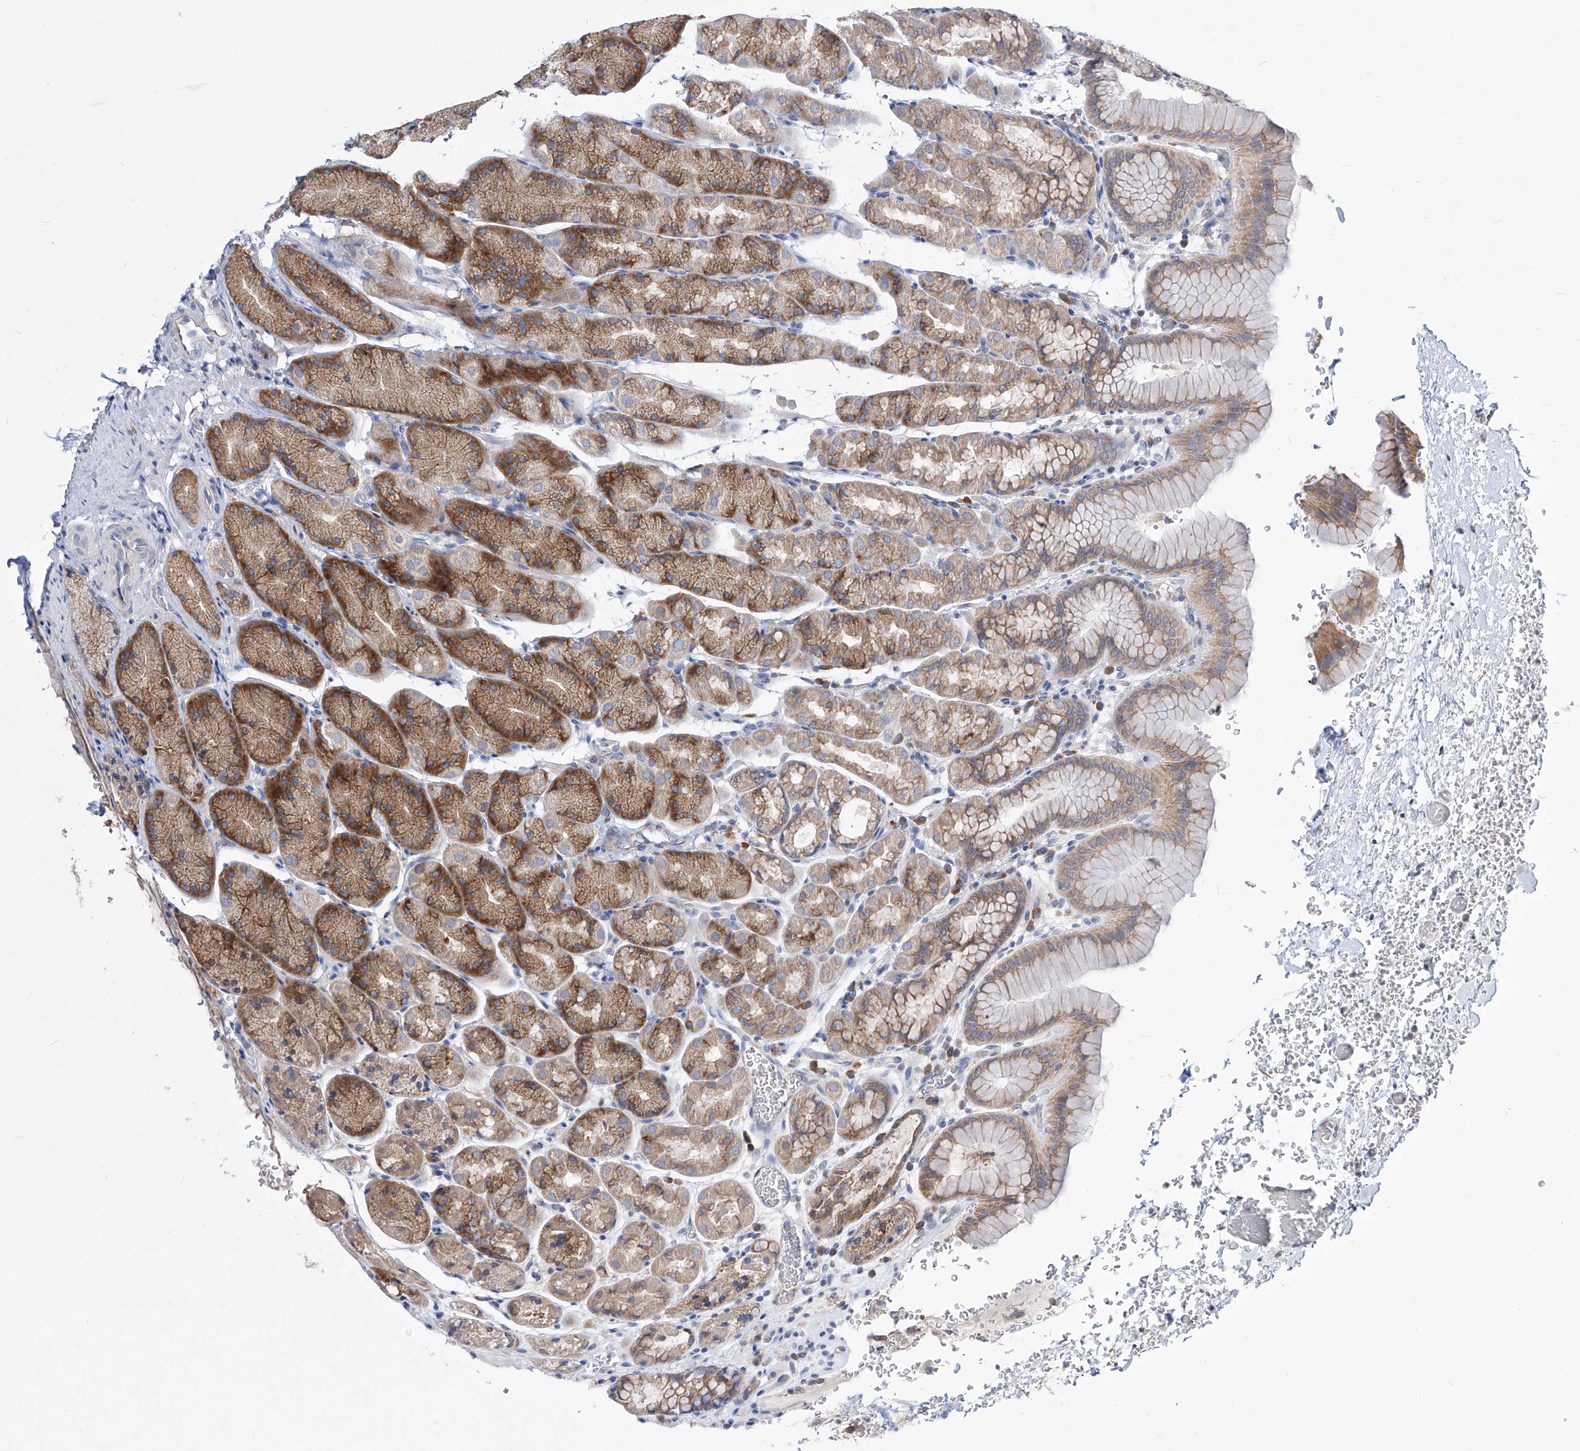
{"staining": {"intensity": "moderate", "quantity": ">75%", "location": "cytoplasmic/membranous"}, "tissue": "stomach", "cell_type": "Glandular cells", "image_type": "normal", "snomed": [{"axis": "morphology", "description": "Normal tissue, NOS"}, {"axis": "topography", "description": "Stomach"}], "caption": "Protein staining displays moderate cytoplasmic/membranous expression in about >75% of glandular cells in normal stomach. The protein is stained brown, and the nuclei are stained in blue (DAB IHC with brightfield microscopy, high magnification).", "gene": "UFL1", "patient": {"sex": "male", "age": 42}}